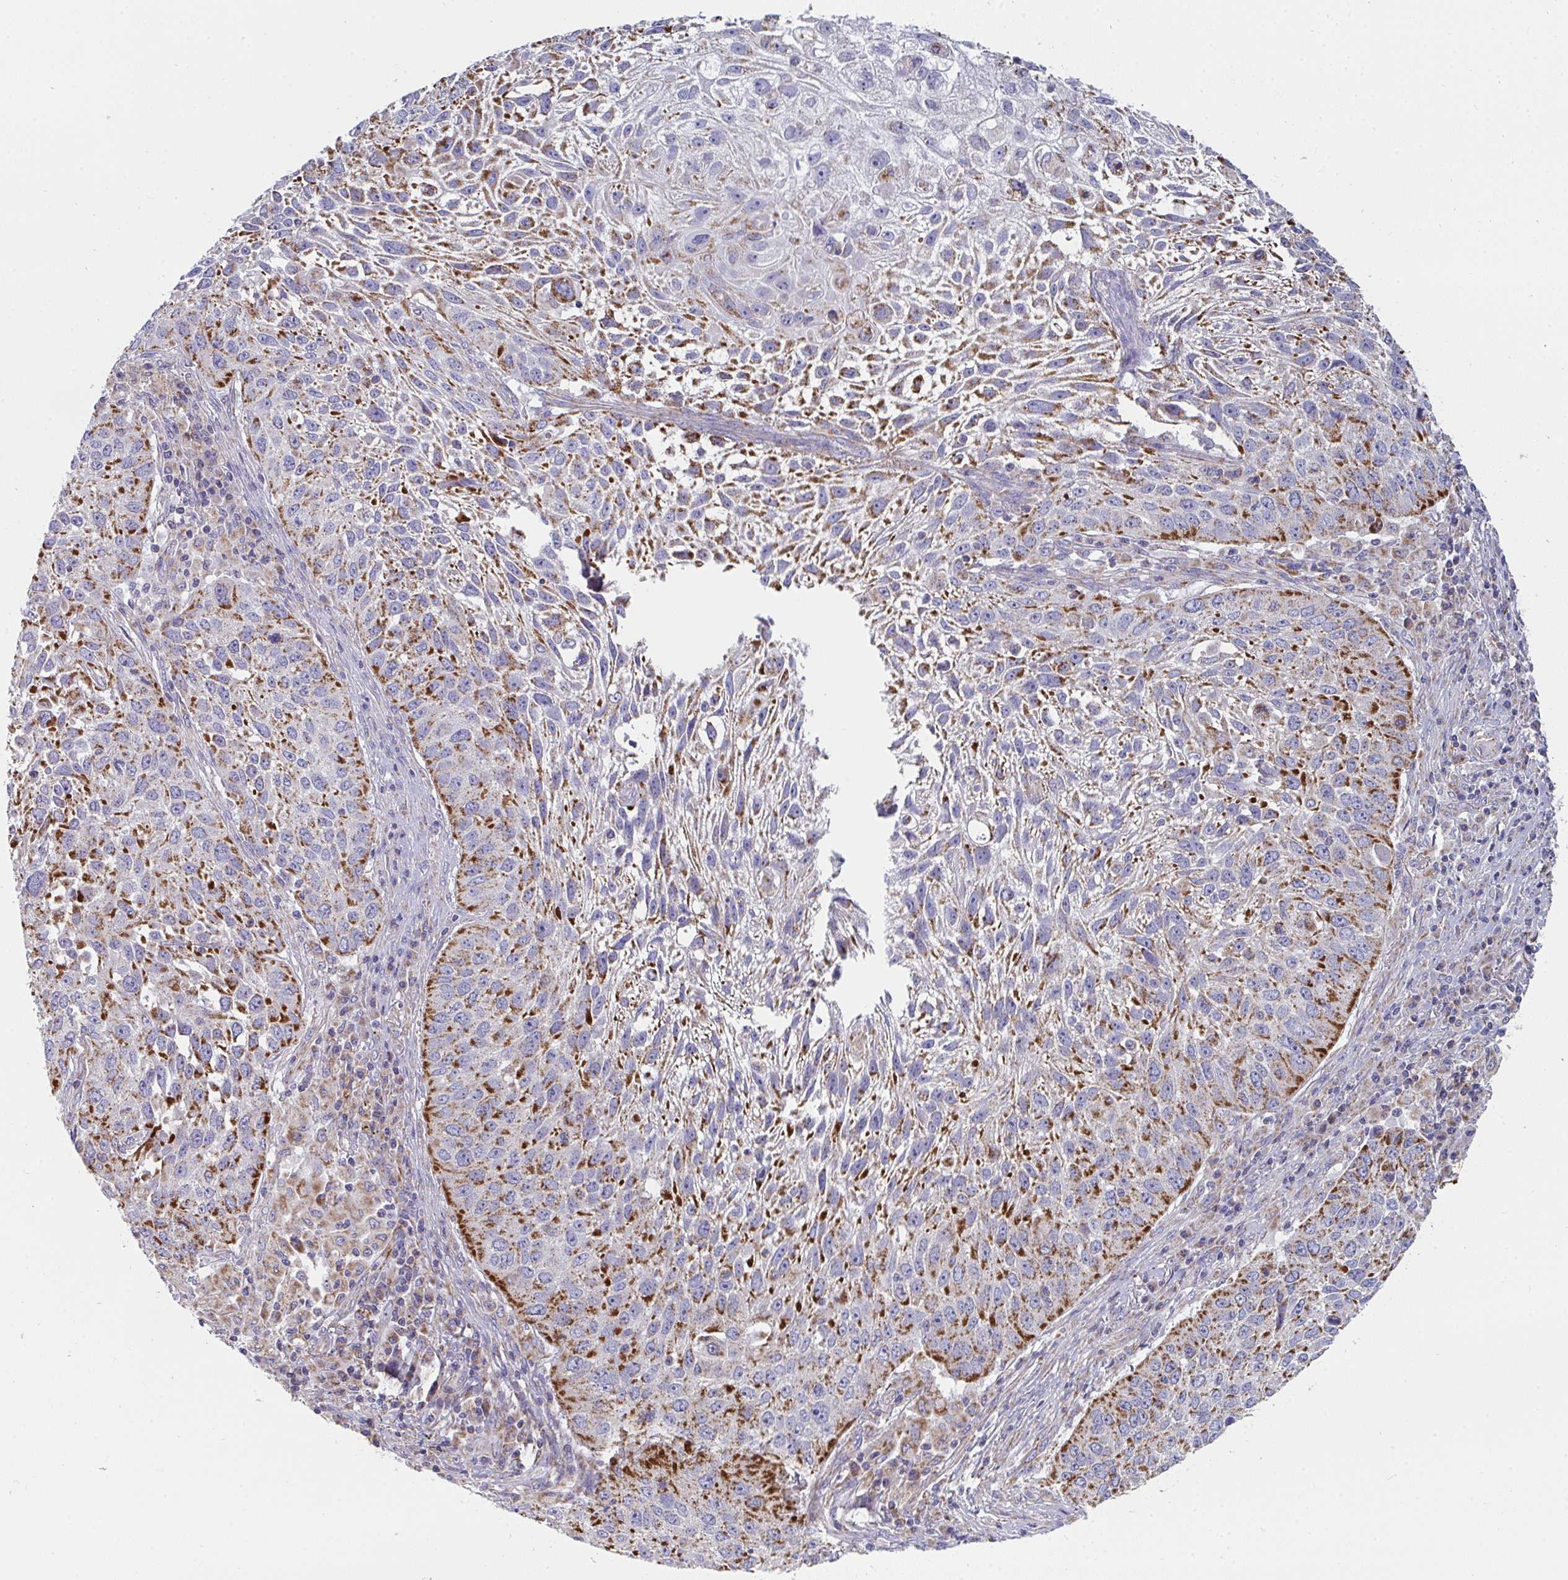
{"staining": {"intensity": "moderate", "quantity": "25%-75%", "location": "cytoplasmic/membranous"}, "tissue": "lung cancer", "cell_type": "Tumor cells", "image_type": "cancer", "snomed": [{"axis": "morphology", "description": "Normal morphology"}, {"axis": "morphology", "description": "Squamous cell carcinoma, NOS"}, {"axis": "topography", "description": "Lymph node"}, {"axis": "topography", "description": "Lung"}], "caption": "A brown stain highlights moderate cytoplasmic/membranous expression of a protein in human lung squamous cell carcinoma tumor cells. (DAB = brown stain, brightfield microscopy at high magnification).", "gene": "FAHD1", "patient": {"sex": "male", "age": 67}}